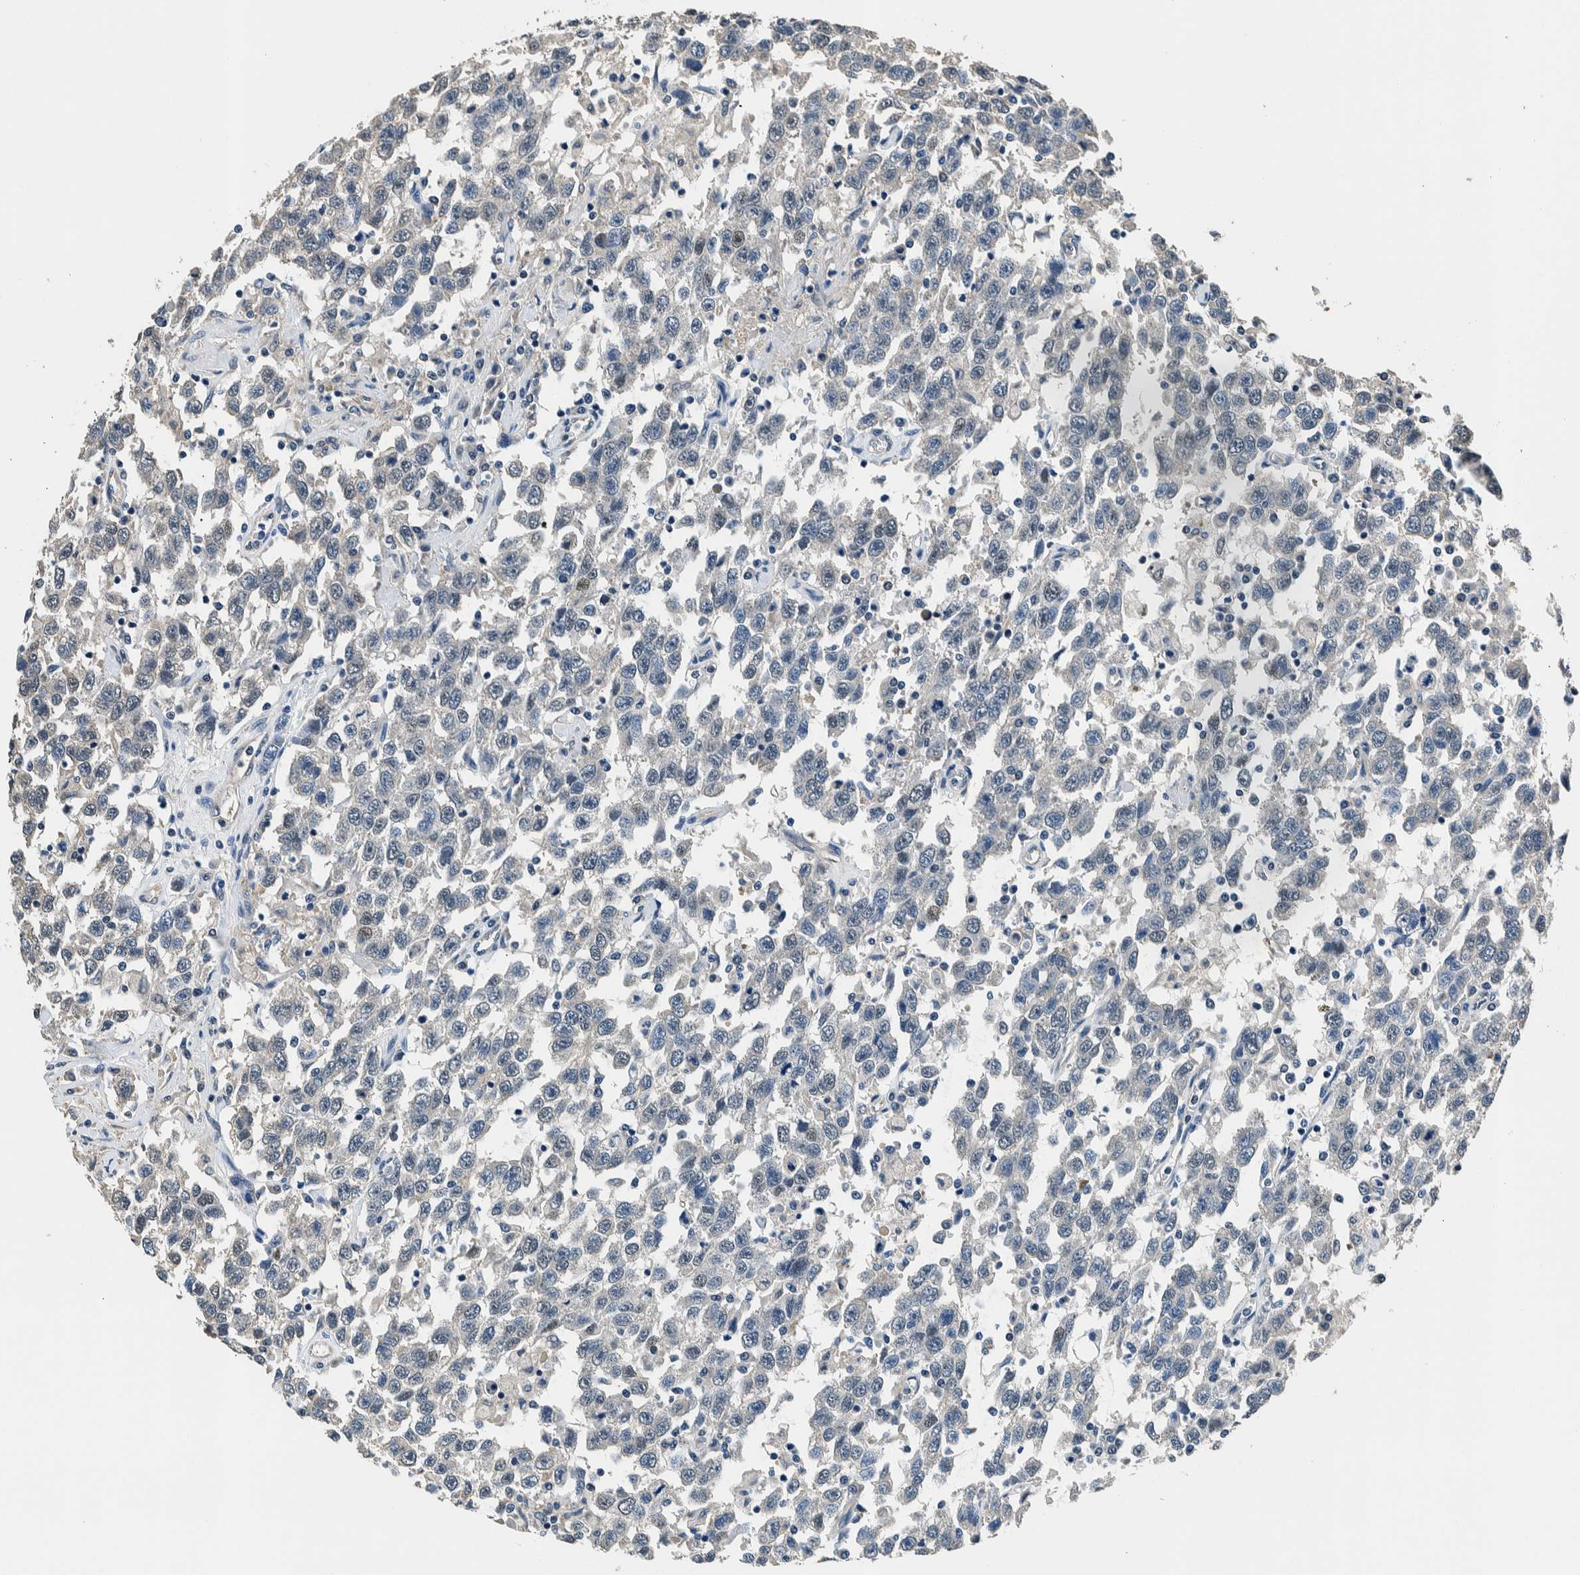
{"staining": {"intensity": "negative", "quantity": "none", "location": "none"}, "tissue": "testis cancer", "cell_type": "Tumor cells", "image_type": "cancer", "snomed": [{"axis": "morphology", "description": "Seminoma, NOS"}, {"axis": "topography", "description": "Testis"}], "caption": "A high-resolution micrograph shows immunohistochemistry (IHC) staining of testis seminoma, which displays no significant positivity in tumor cells.", "gene": "NIBAN2", "patient": {"sex": "male", "age": 41}}